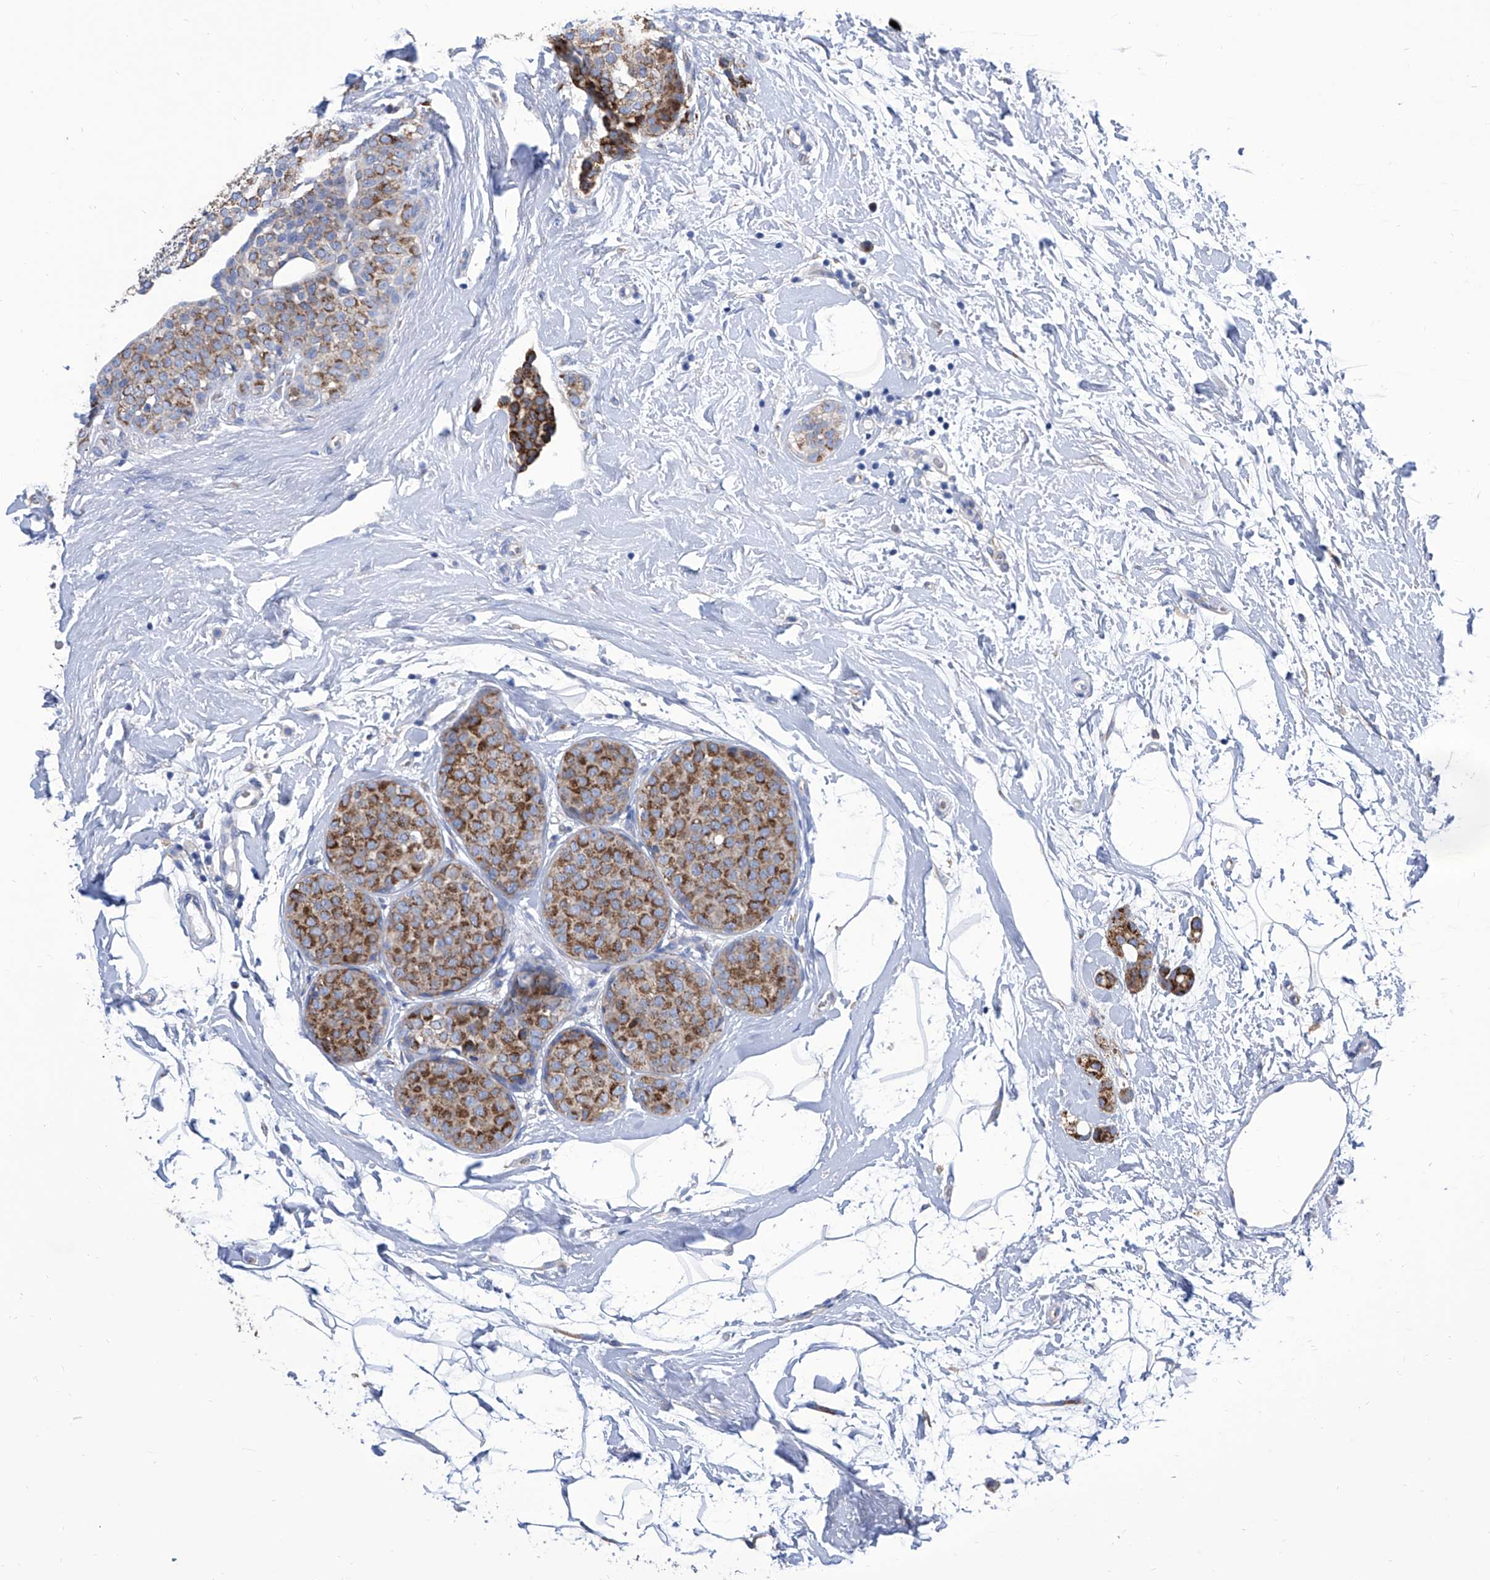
{"staining": {"intensity": "strong", "quantity": ">75%", "location": "cytoplasmic/membranous"}, "tissue": "breast cancer", "cell_type": "Tumor cells", "image_type": "cancer", "snomed": [{"axis": "morphology", "description": "Lobular carcinoma, in situ"}, {"axis": "morphology", "description": "Lobular carcinoma"}, {"axis": "topography", "description": "Breast"}], "caption": "Immunohistochemistry staining of breast cancer, which demonstrates high levels of strong cytoplasmic/membranous staining in about >75% of tumor cells indicating strong cytoplasmic/membranous protein expression. The staining was performed using DAB (3,3'-diaminobenzidine) (brown) for protein detection and nuclei were counterstained in hematoxylin (blue).", "gene": "TJAP1", "patient": {"sex": "female", "age": 41}}